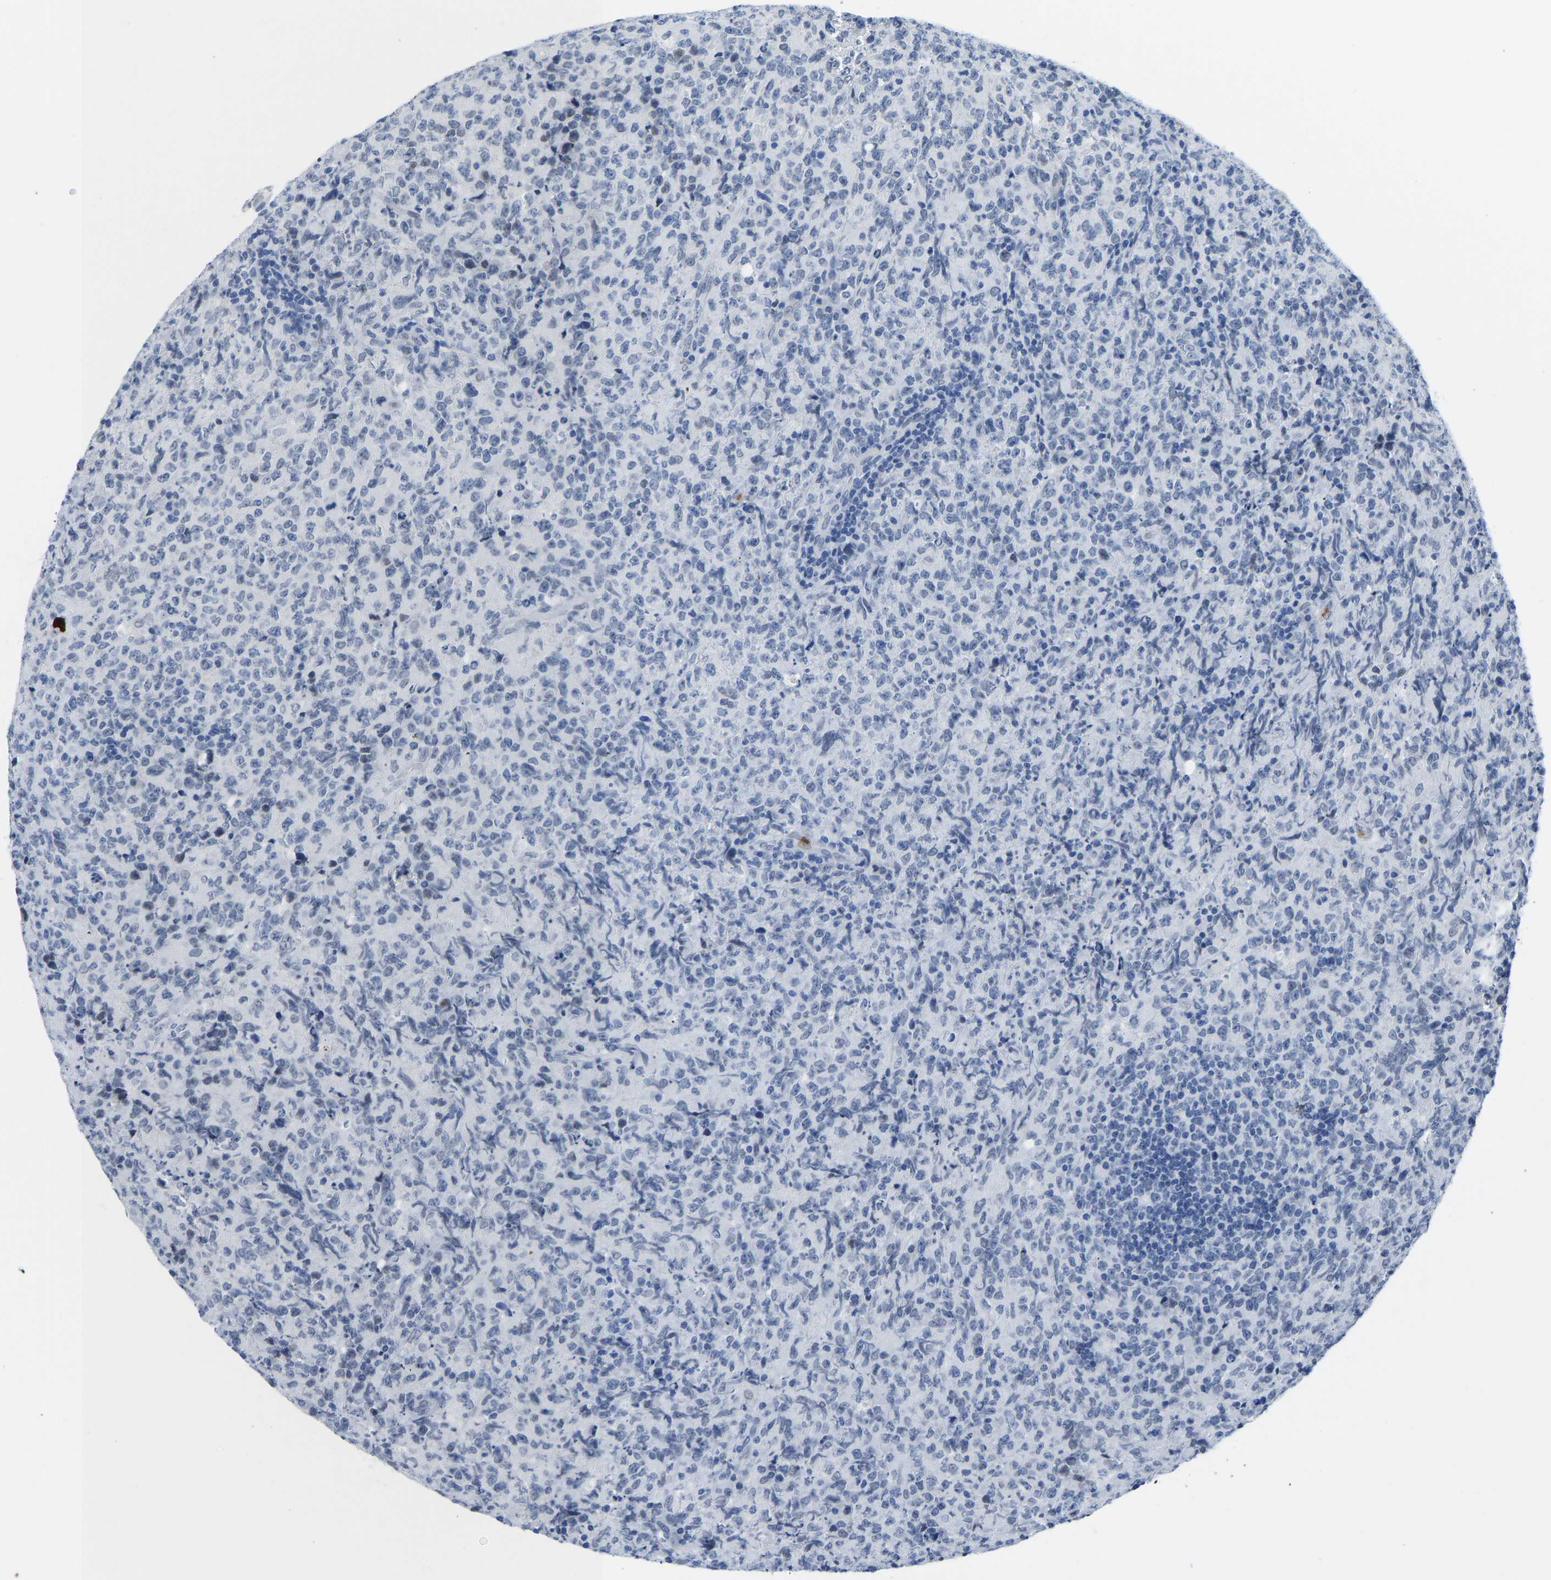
{"staining": {"intensity": "negative", "quantity": "none", "location": "none"}, "tissue": "lymphoma", "cell_type": "Tumor cells", "image_type": "cancer", "snomed": [{"axis": "morphology", "description": "Malignant lymphoma, non-Hodgkin's type, High grade"}, {"axis": "topography", "description": "Tonsil"}], "caption": "A high-resolution histopathology image shows IHC staining of lymphoma, which demonstrates no significant positivity in tumor cells. (DAB (3,3'-diaminobenzidine) immunohistochemistry (IHC) visualized using brightfield microscopy, high magnification).", "gene": "TXNDC2", "patient": {"sex": "female", "age": 36}}